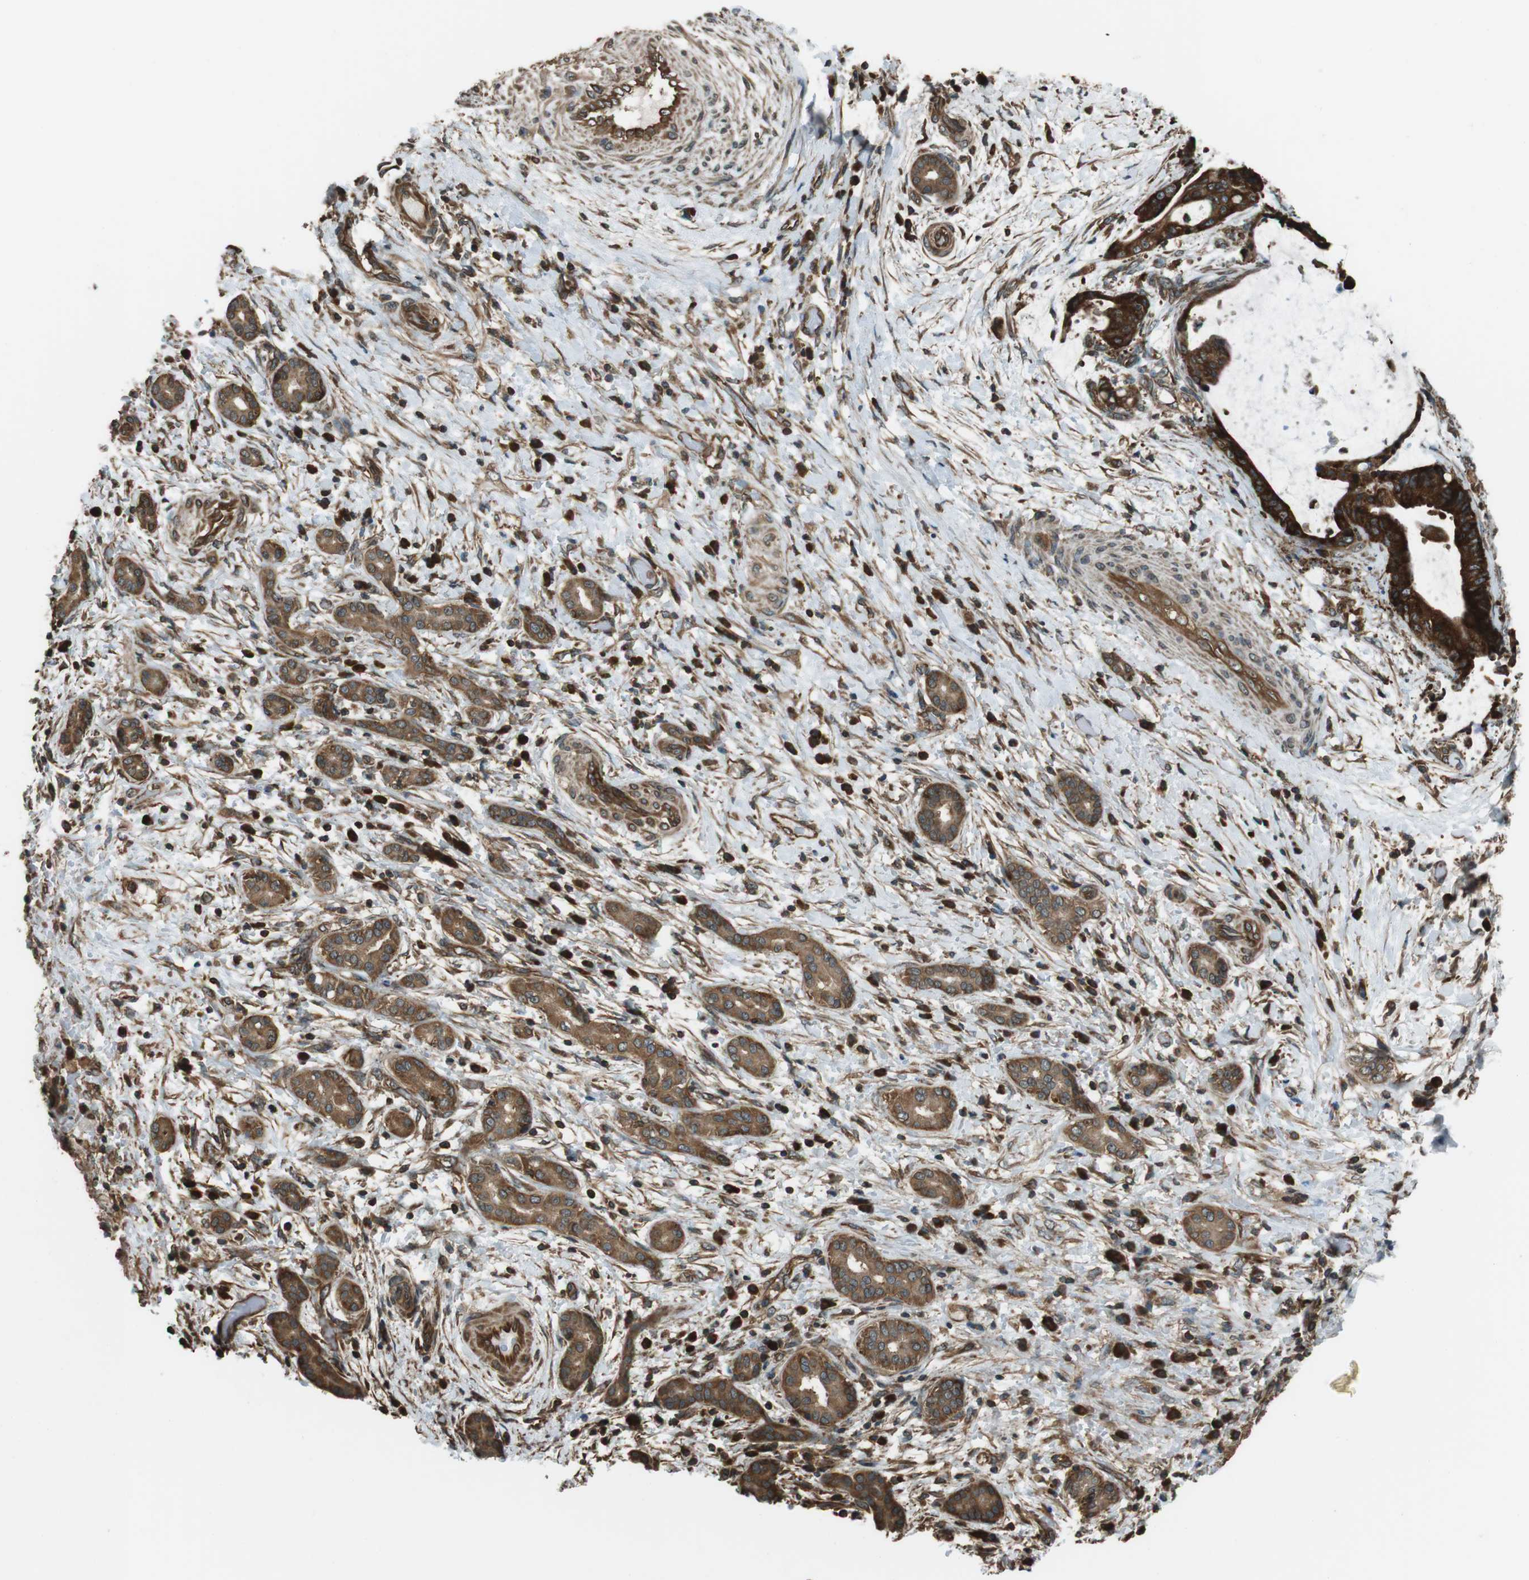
{"staining": {"intensity": "strong", "quantity": "25%-75%", "location": "cytoplasmic/membranous"}, "tissue": "liver cancer", "cell_type": "Tumor cells", "image_type": "cancer", "snomed": [{"axis": "morphology", "description": "Cholangiocarcinoma"}, {"axis": "topography", "description": "Liver"}], "caption": "Strong cytoplasmic/membranous expression for a protein is identified in approximately 25%-75% of tumor cells of liver cancer using immunohistochemistry.", "gene": "PA2G4", "patient": {"sex": "female", "age": 73}}